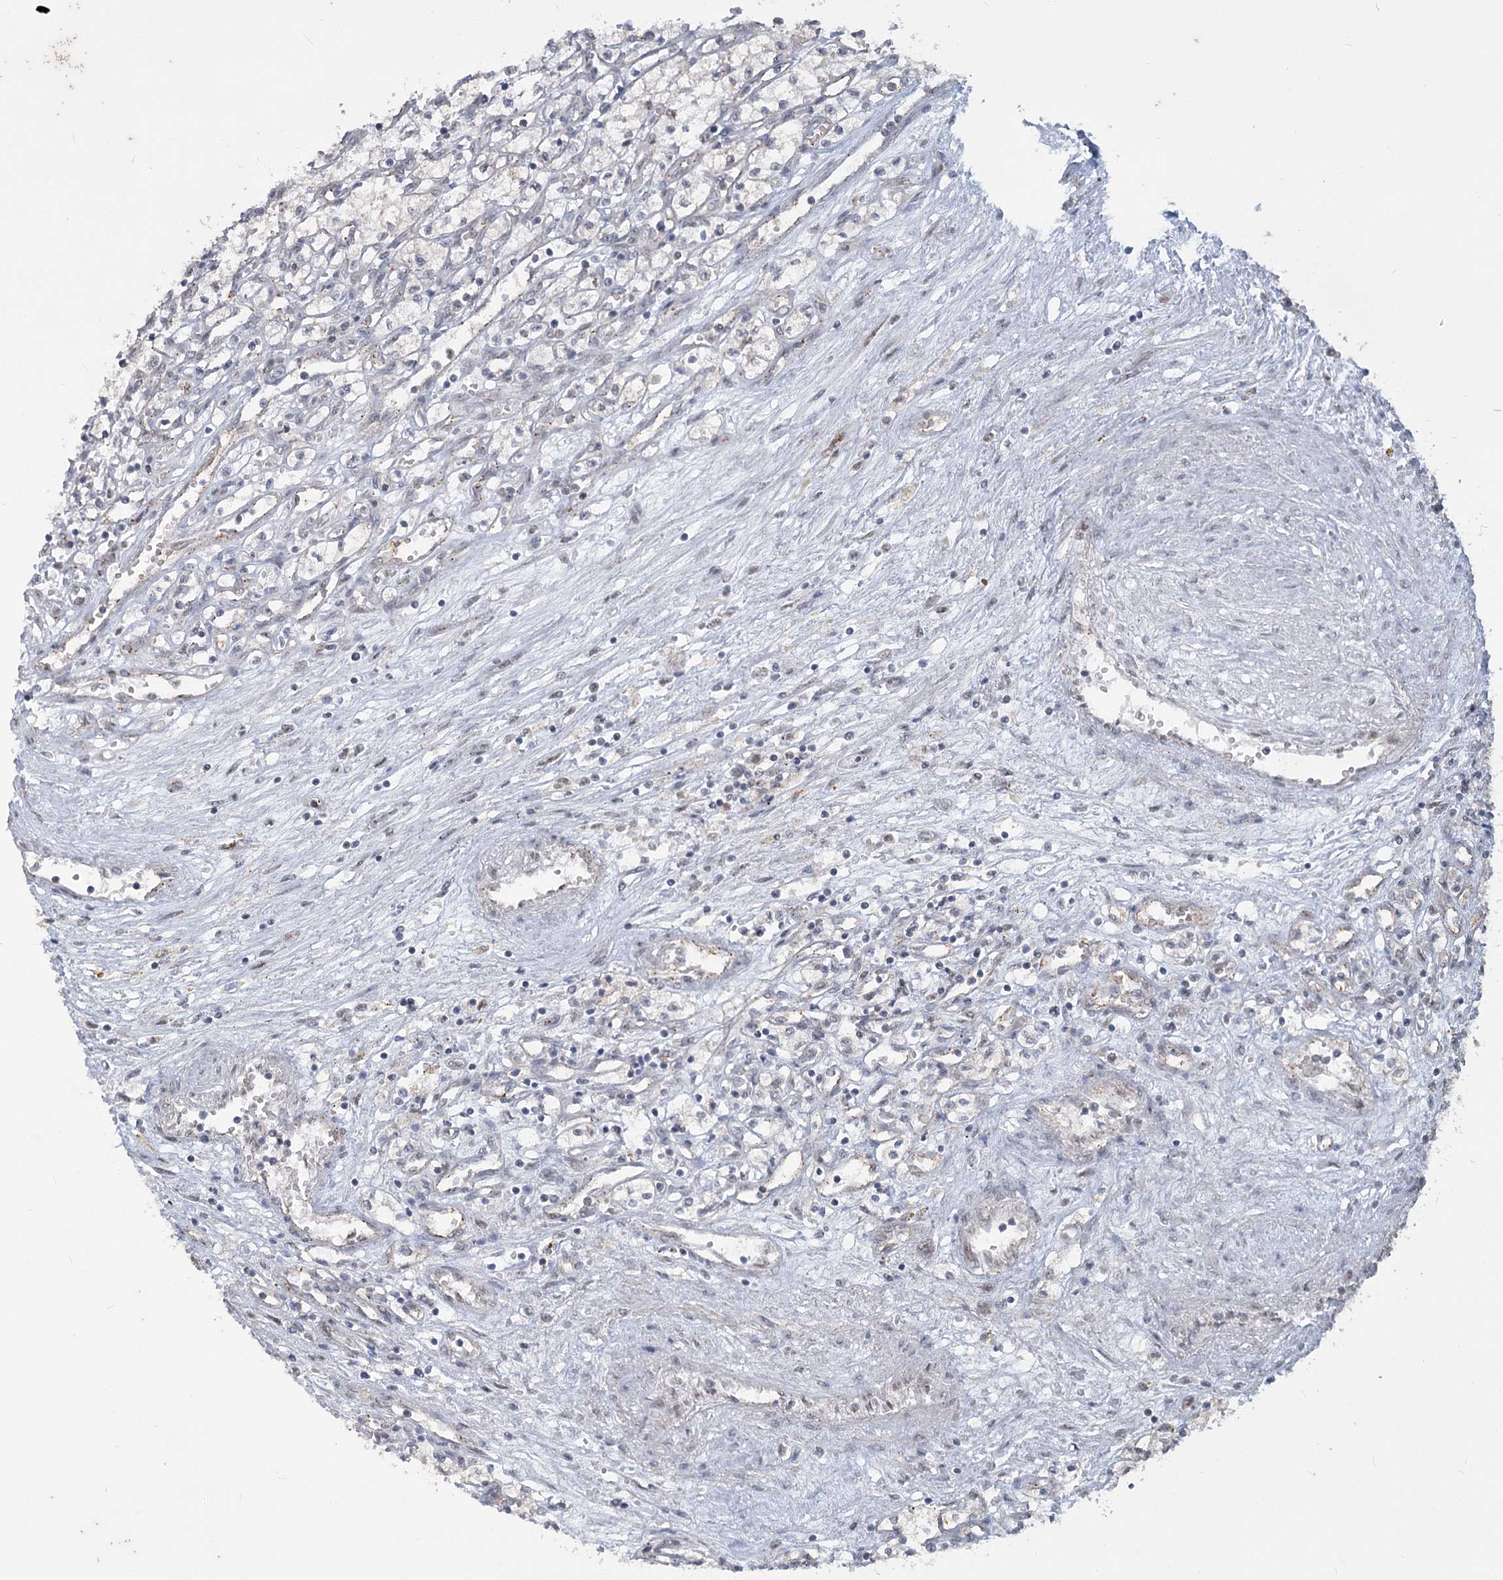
{"staining": {"intensity": "negative", "quantity": "none", "location": "none"}, "tissue": "renal cancer", "cell_type": "Tumor cells", "image_type": "cancer", "snomed": [{"axis": "morphology", "description": "Adenocarcinoma, NOS"}, {"axis": "topography", "description": "Kidney"}], "caption": "A high-resolution histopathology image shows IHC staining of adenocarcinoma (renal), which reveals no significant staining in tumor cells.", "gene": "MTG1", "patient": {"sex": "male", "age": 59}}